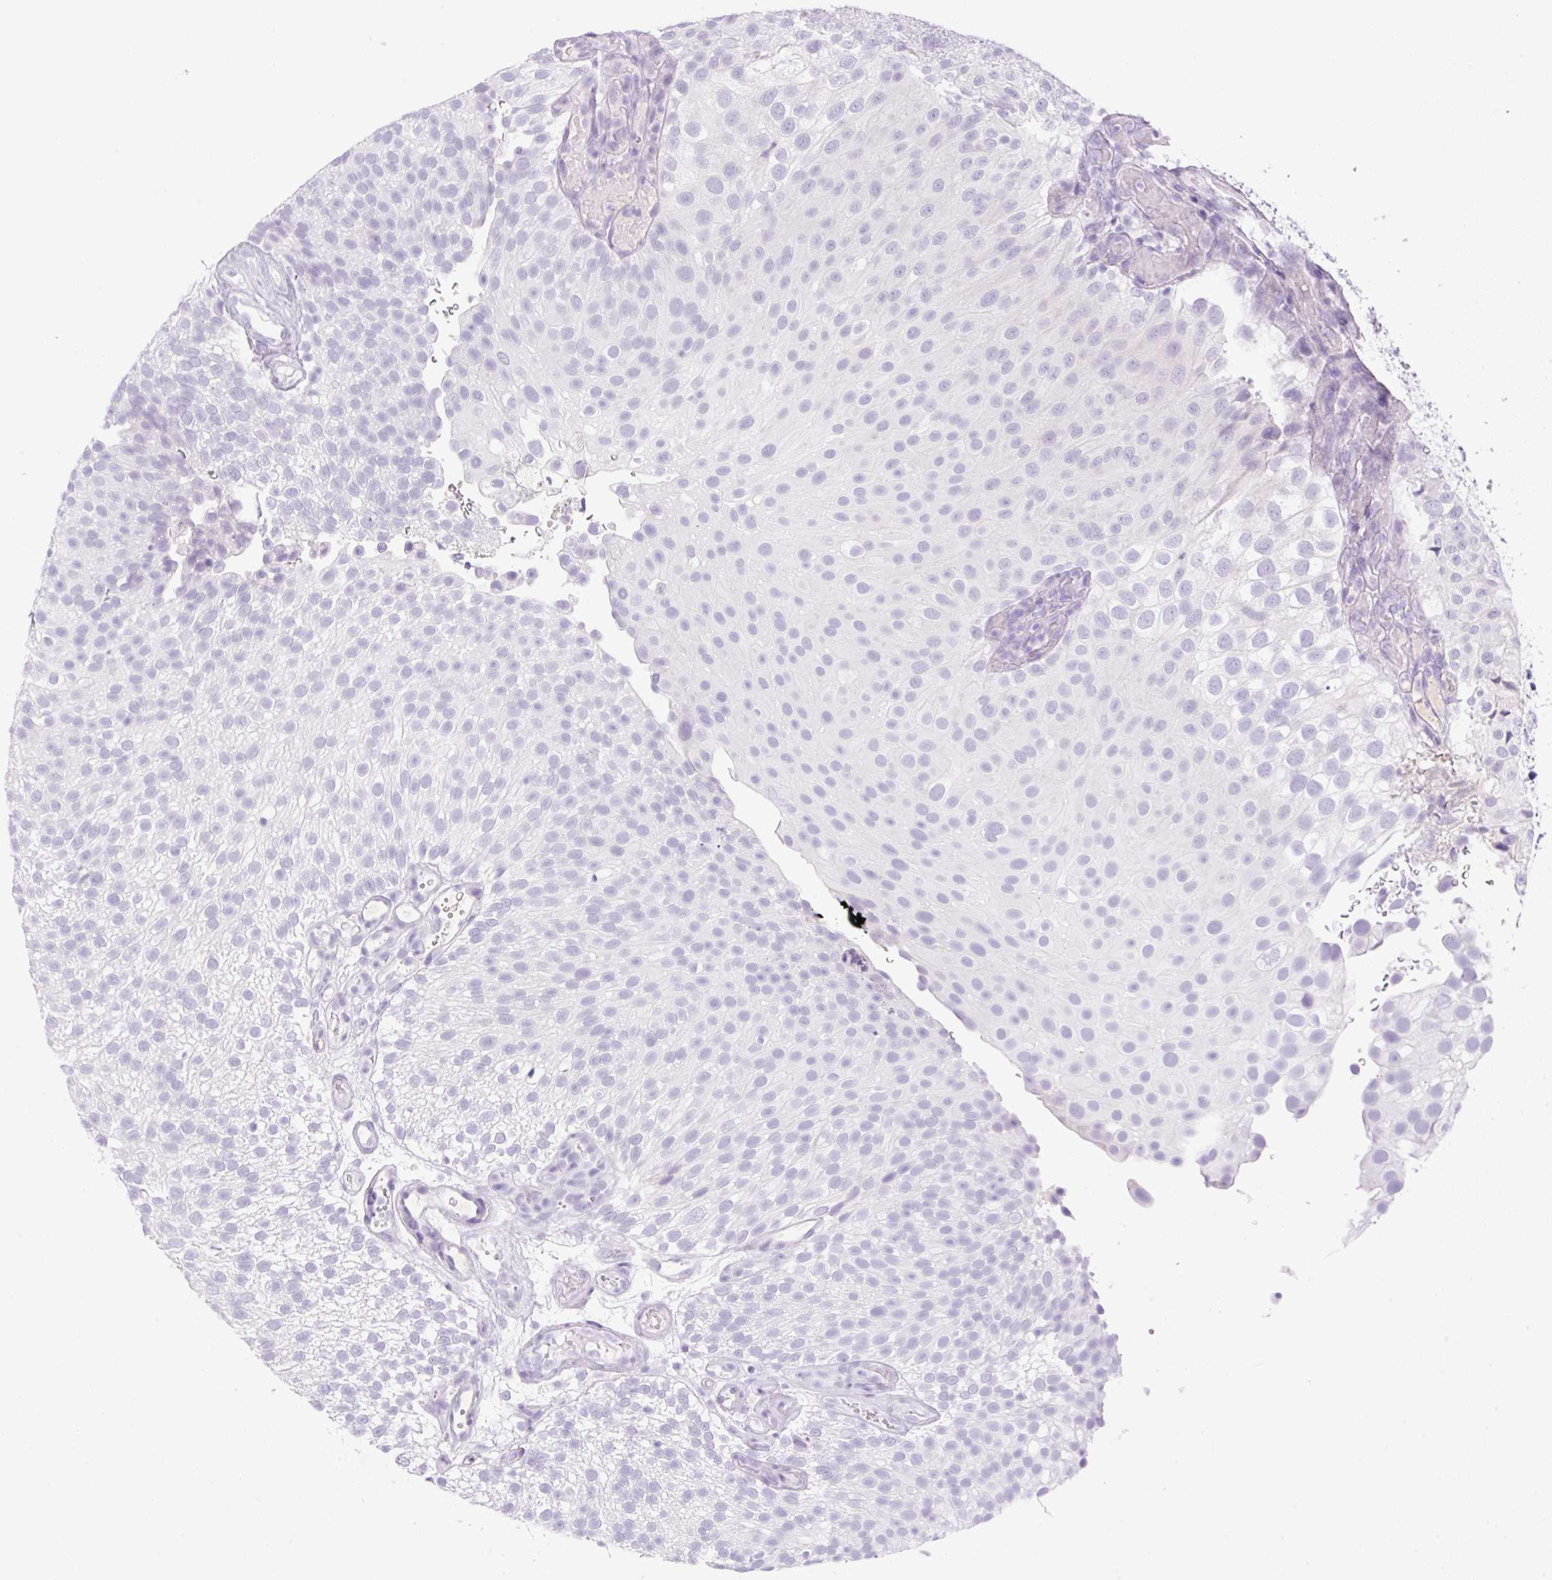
{"staining": {"intensity": "negative", "quantity": "none", "location": "none"}, "tissue": "urothelial cancer", "cell_type": "Tumor cells", "image_type": "cancer", "snomed": [{"axis": "morphology", "description": "Urothelial carcinoma, Low grade"}, {"axis": "topography", "description": "Urinary bladder"}], "caption": "Tumor cells show no significant protein staining in low-grade urothelial carcinoma.", "gene": "PALM3", "patient": {"sex": "male", "age": 78}}